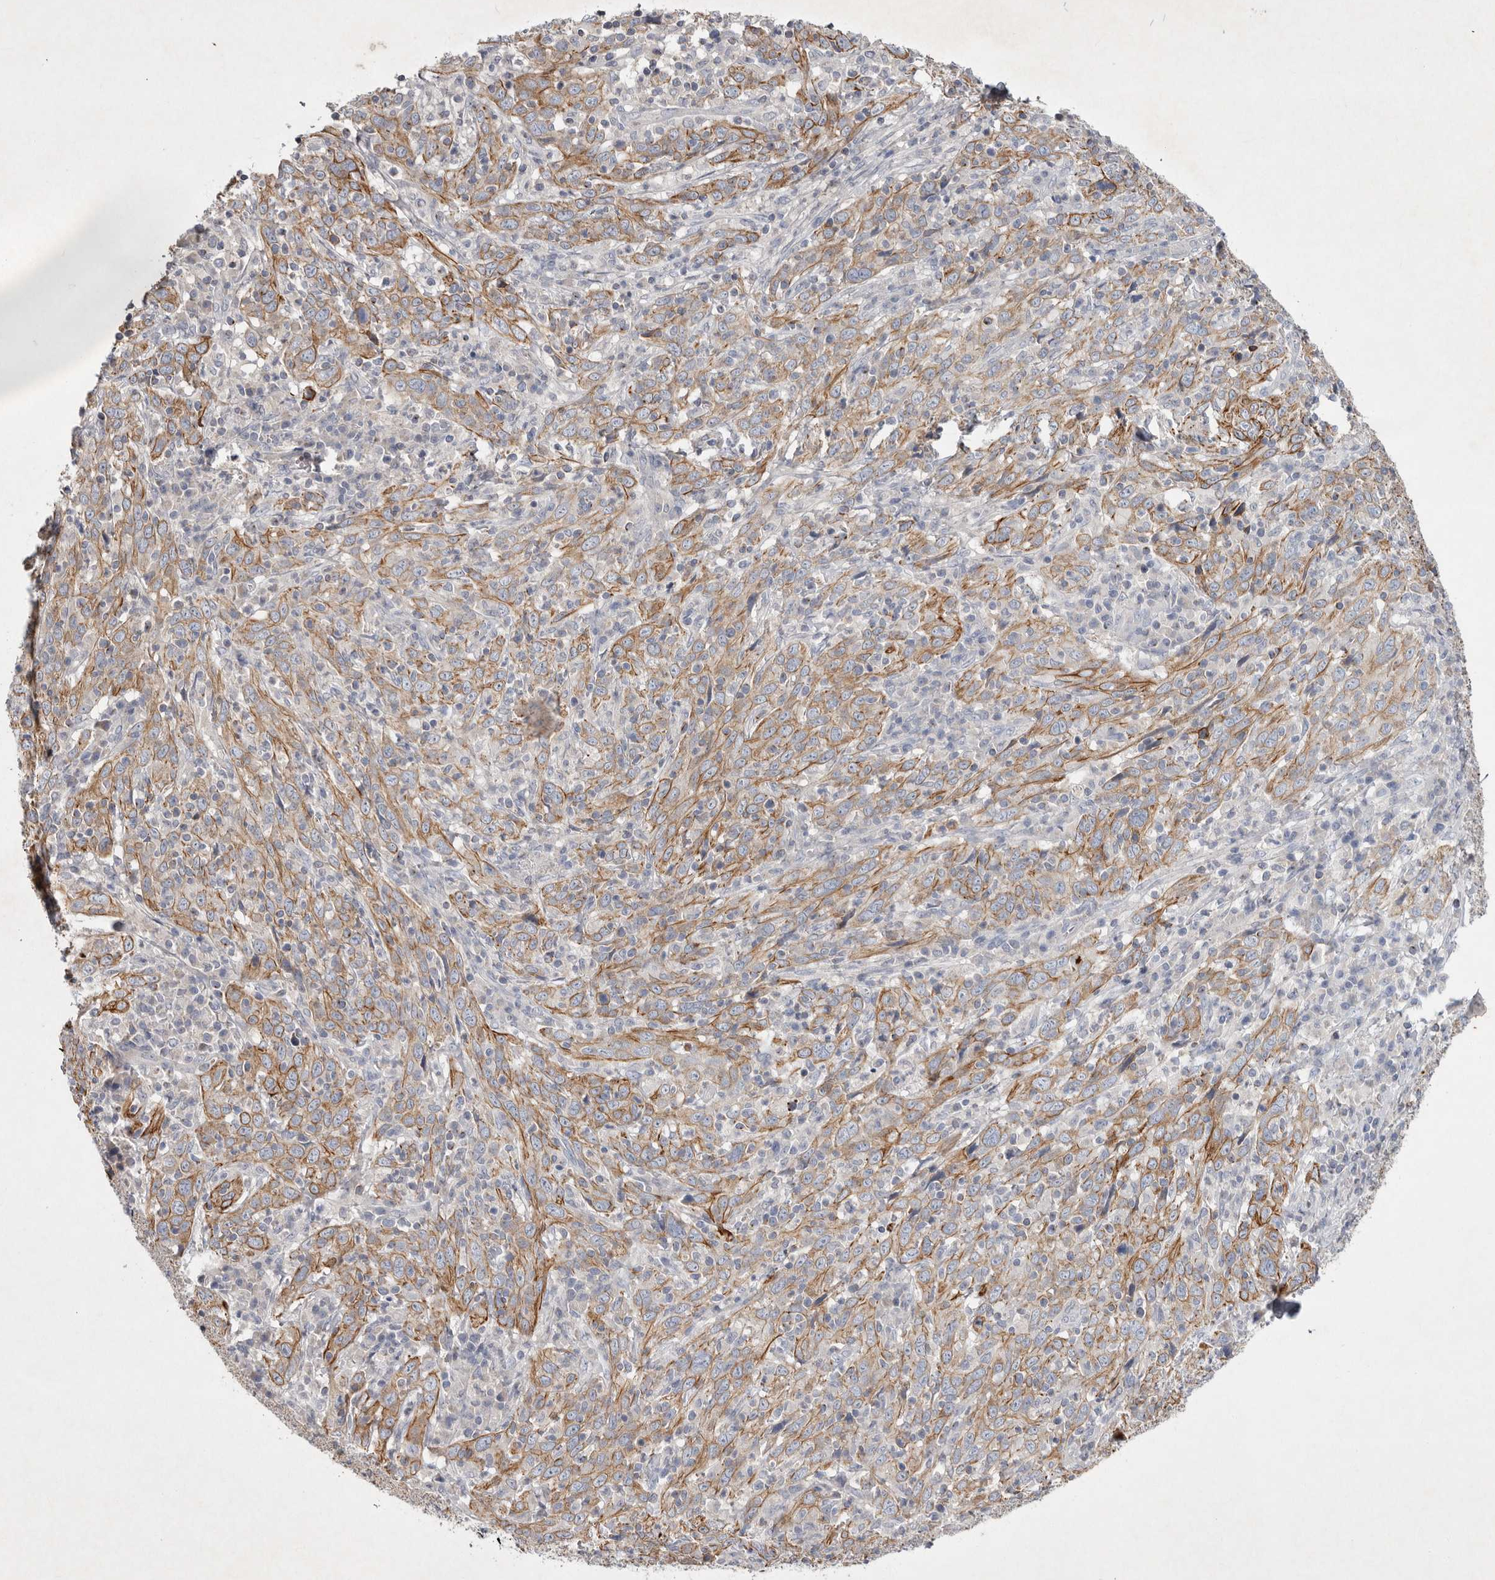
{"staining": {"intensity": "moderate", "quantity": "25%-75%", "location": "cytoplasmic/membranous"}, "tissue": "cervical cancer", "cell_type": "Tumor cells", "image_type": "cancer", "snomed": [{"axis": "morphology", "description": "Squamous cell carcinoma, NOS"}, {"axis": "topography", "description": "Cervix"}], "caption": "Cervical cancer (squamous cell carcinoma) was stained to show a protein in brown. There is medium levels of moderate cytoplasmic/membranous staining in about 25%-75% of tumor cells.", "gene": "TNFSF14", "patient": {"sex": "female", "age": 46}}